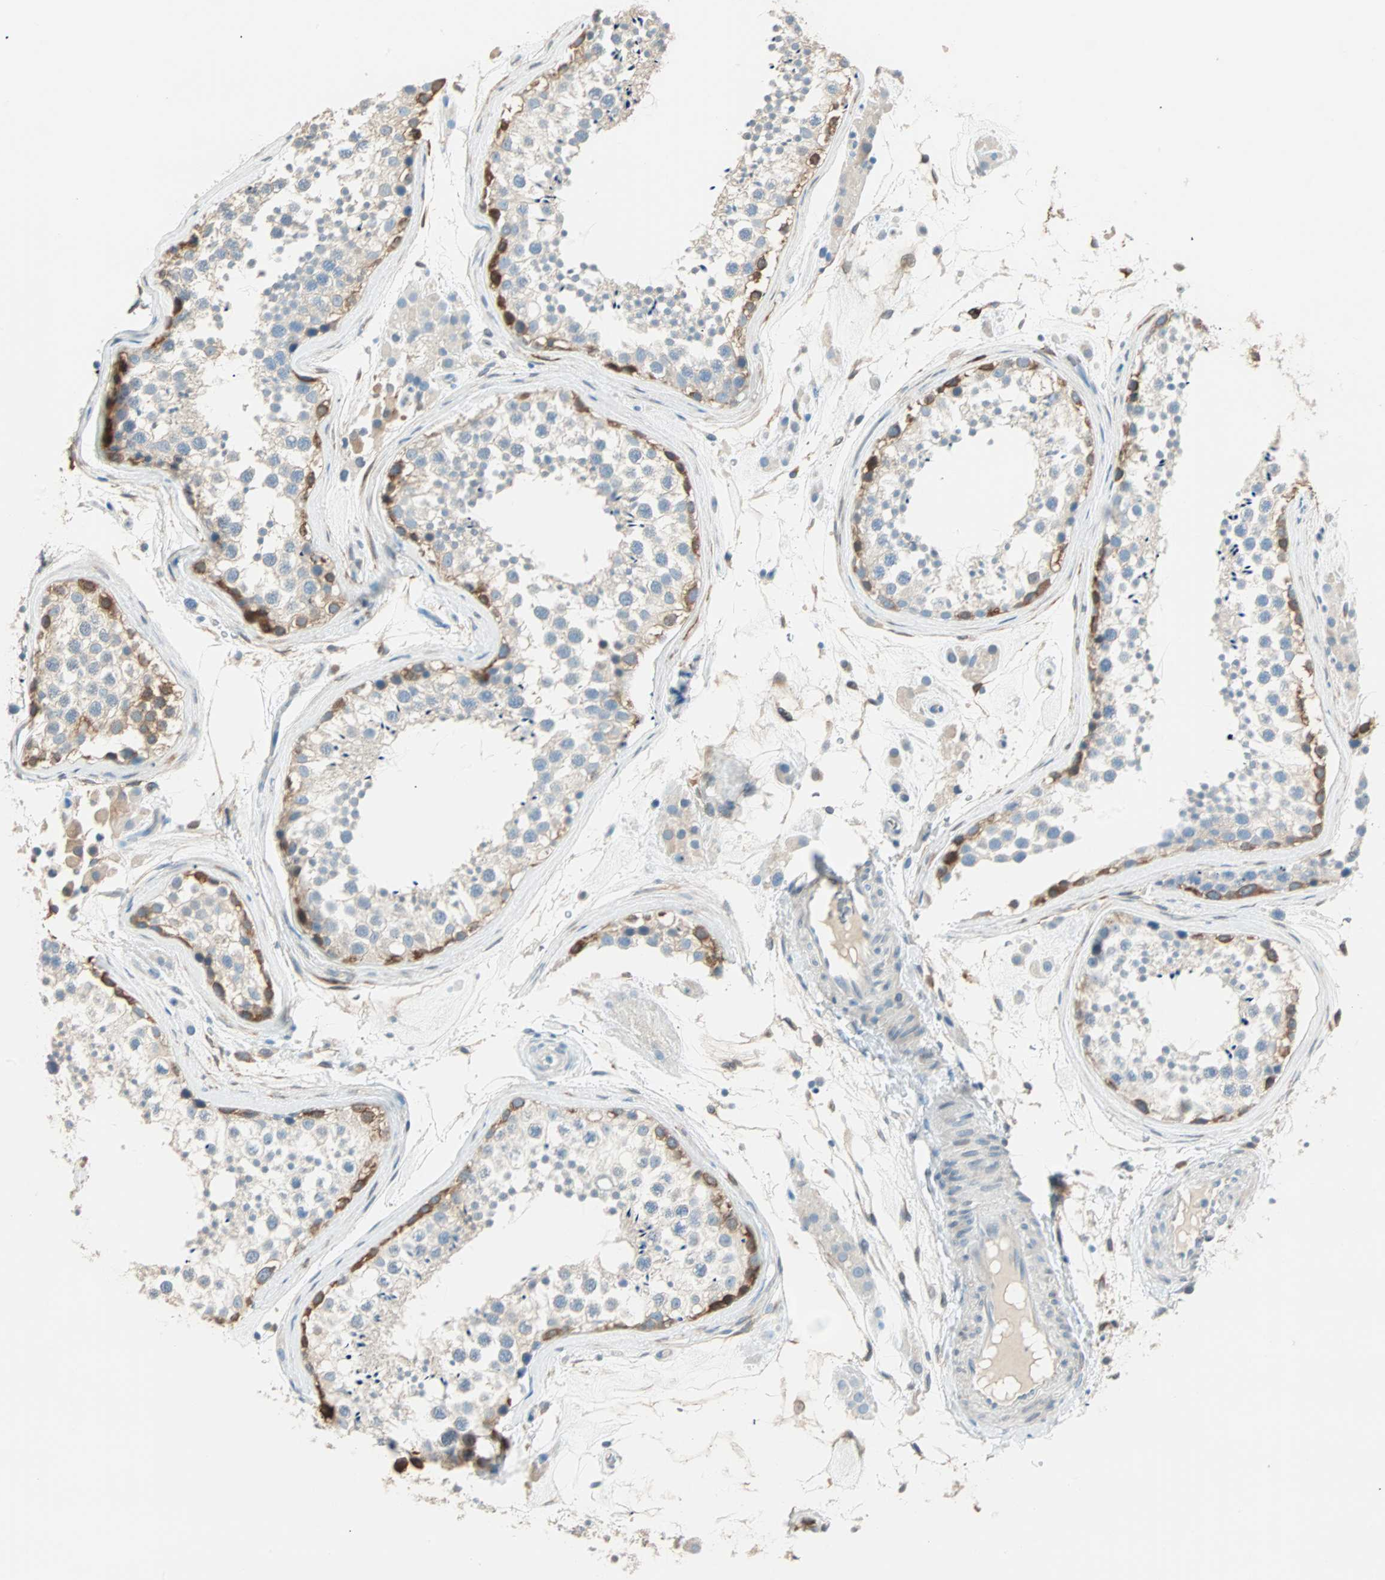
{"staining": {"intensity": "moderate", "quantity": "<25%", "location": "cytoplasmic/membranous"}, "tissue": "testis", "cell_type": "Cells in seminiferous ducts", "image_type": "normal", "snomed": [{"axis": "morphology", "description": "Normal tissue, NOS"}, {"axis": "topography", "description": "Testis"}], "caption": "An image of testis stained for a protein demonstrates moderate cytoplasmic/membranous brown staining in cells in seminiferous ducts.", "gene": "ATF6", "patient": {"sex": "male", "age": 46}}